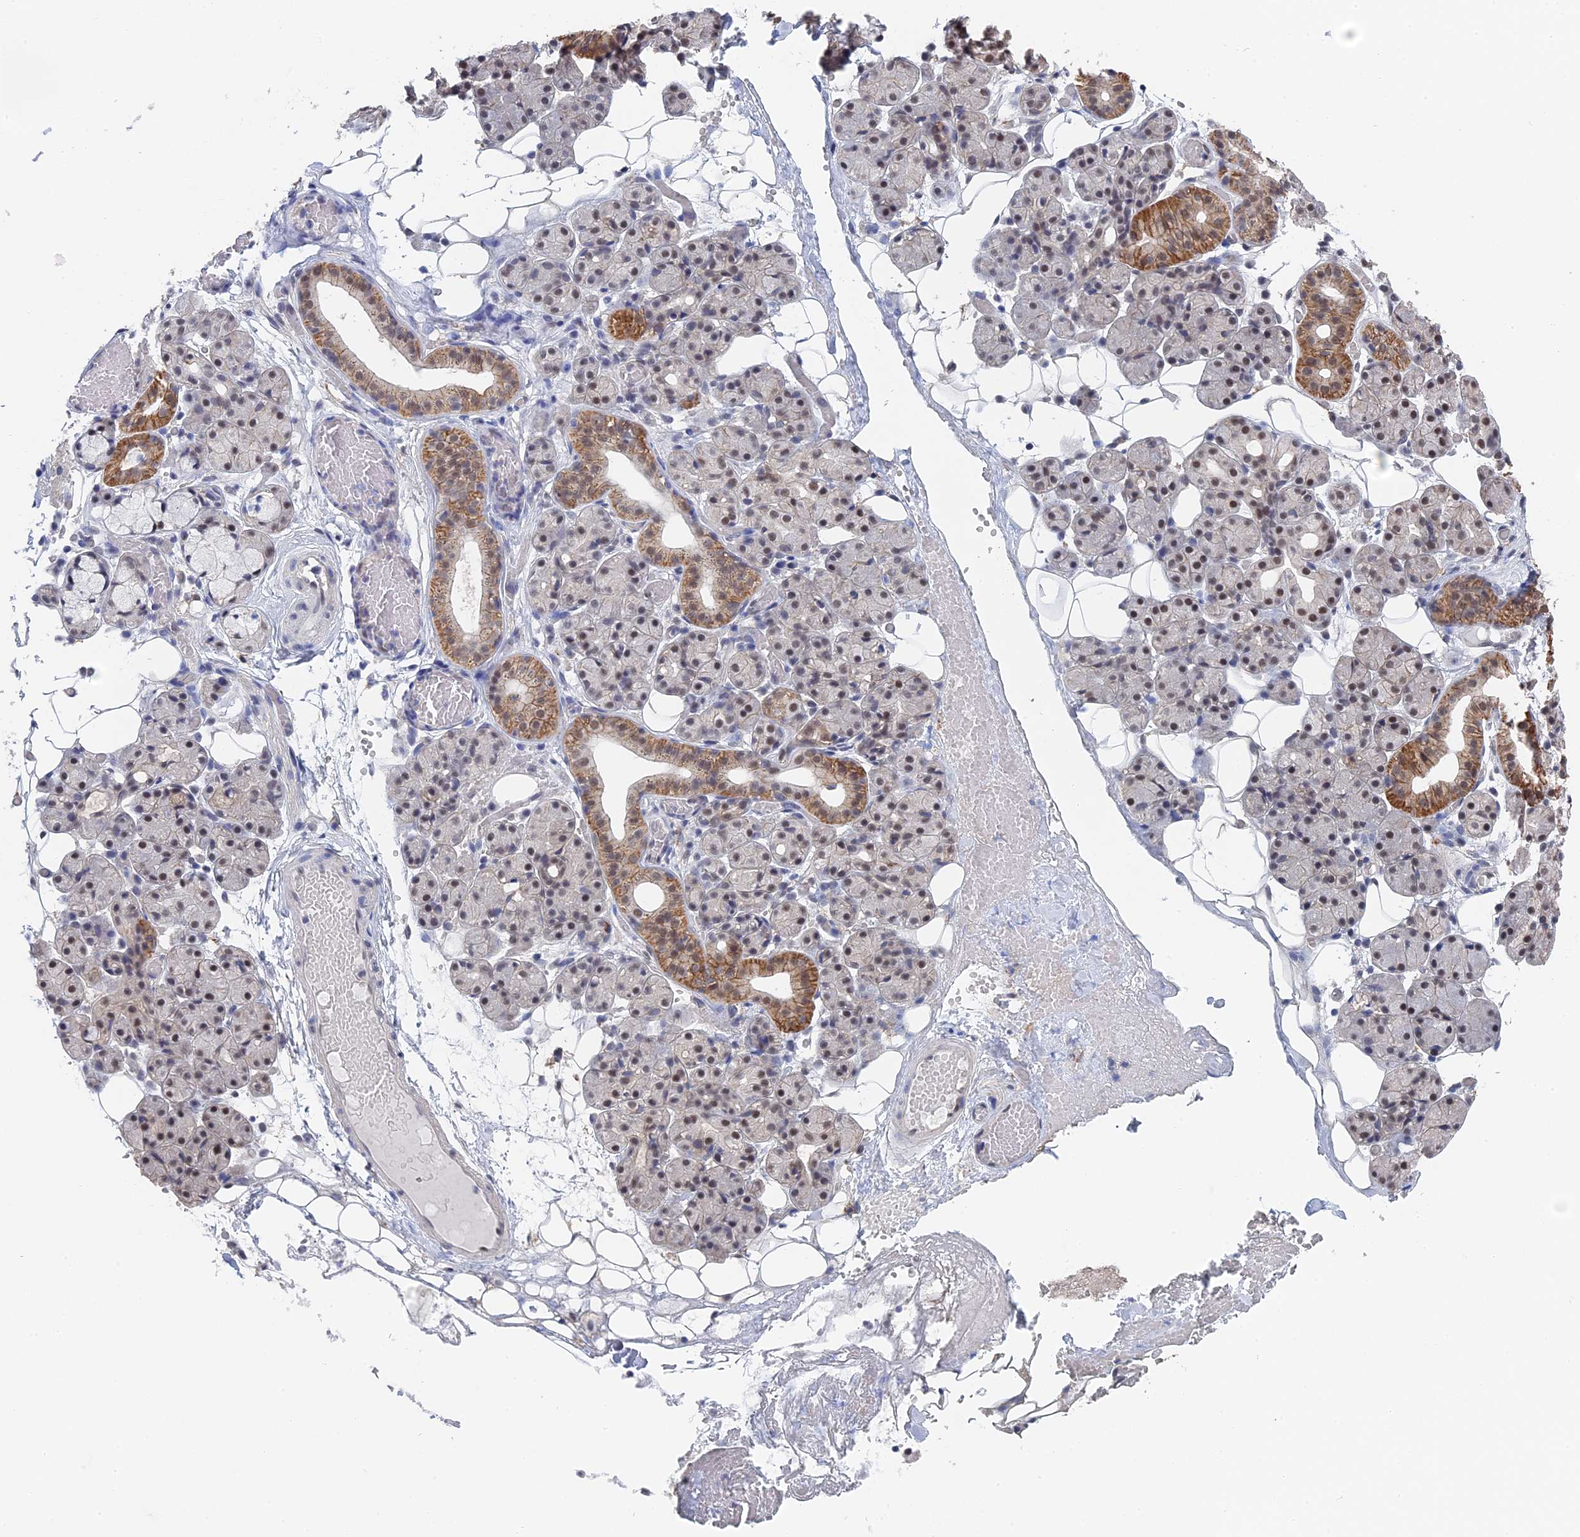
{"staining": {"intensity": "moderate", "quantity": "25%-75%", "location": "cytoplasmic/membranous,nuclear"}, "tissue": "salivary gland", "cell_type": "Glandular cells", "image_type": "normal", "snomed": [{"axis": "morphology", "description": "Normal tissue, NOS"}, {"axis": "topography", "description": "Salivary gland"}], "caption": "About 25%-75% of glandular cells in unremarkable salivary gland show moderate cytoplasmic/membranous,nuclear protein expression as visualized by brown immunohistochemical staining.", "gene": "TSSC4", "patient": {"sex": "male", "age": 63}}